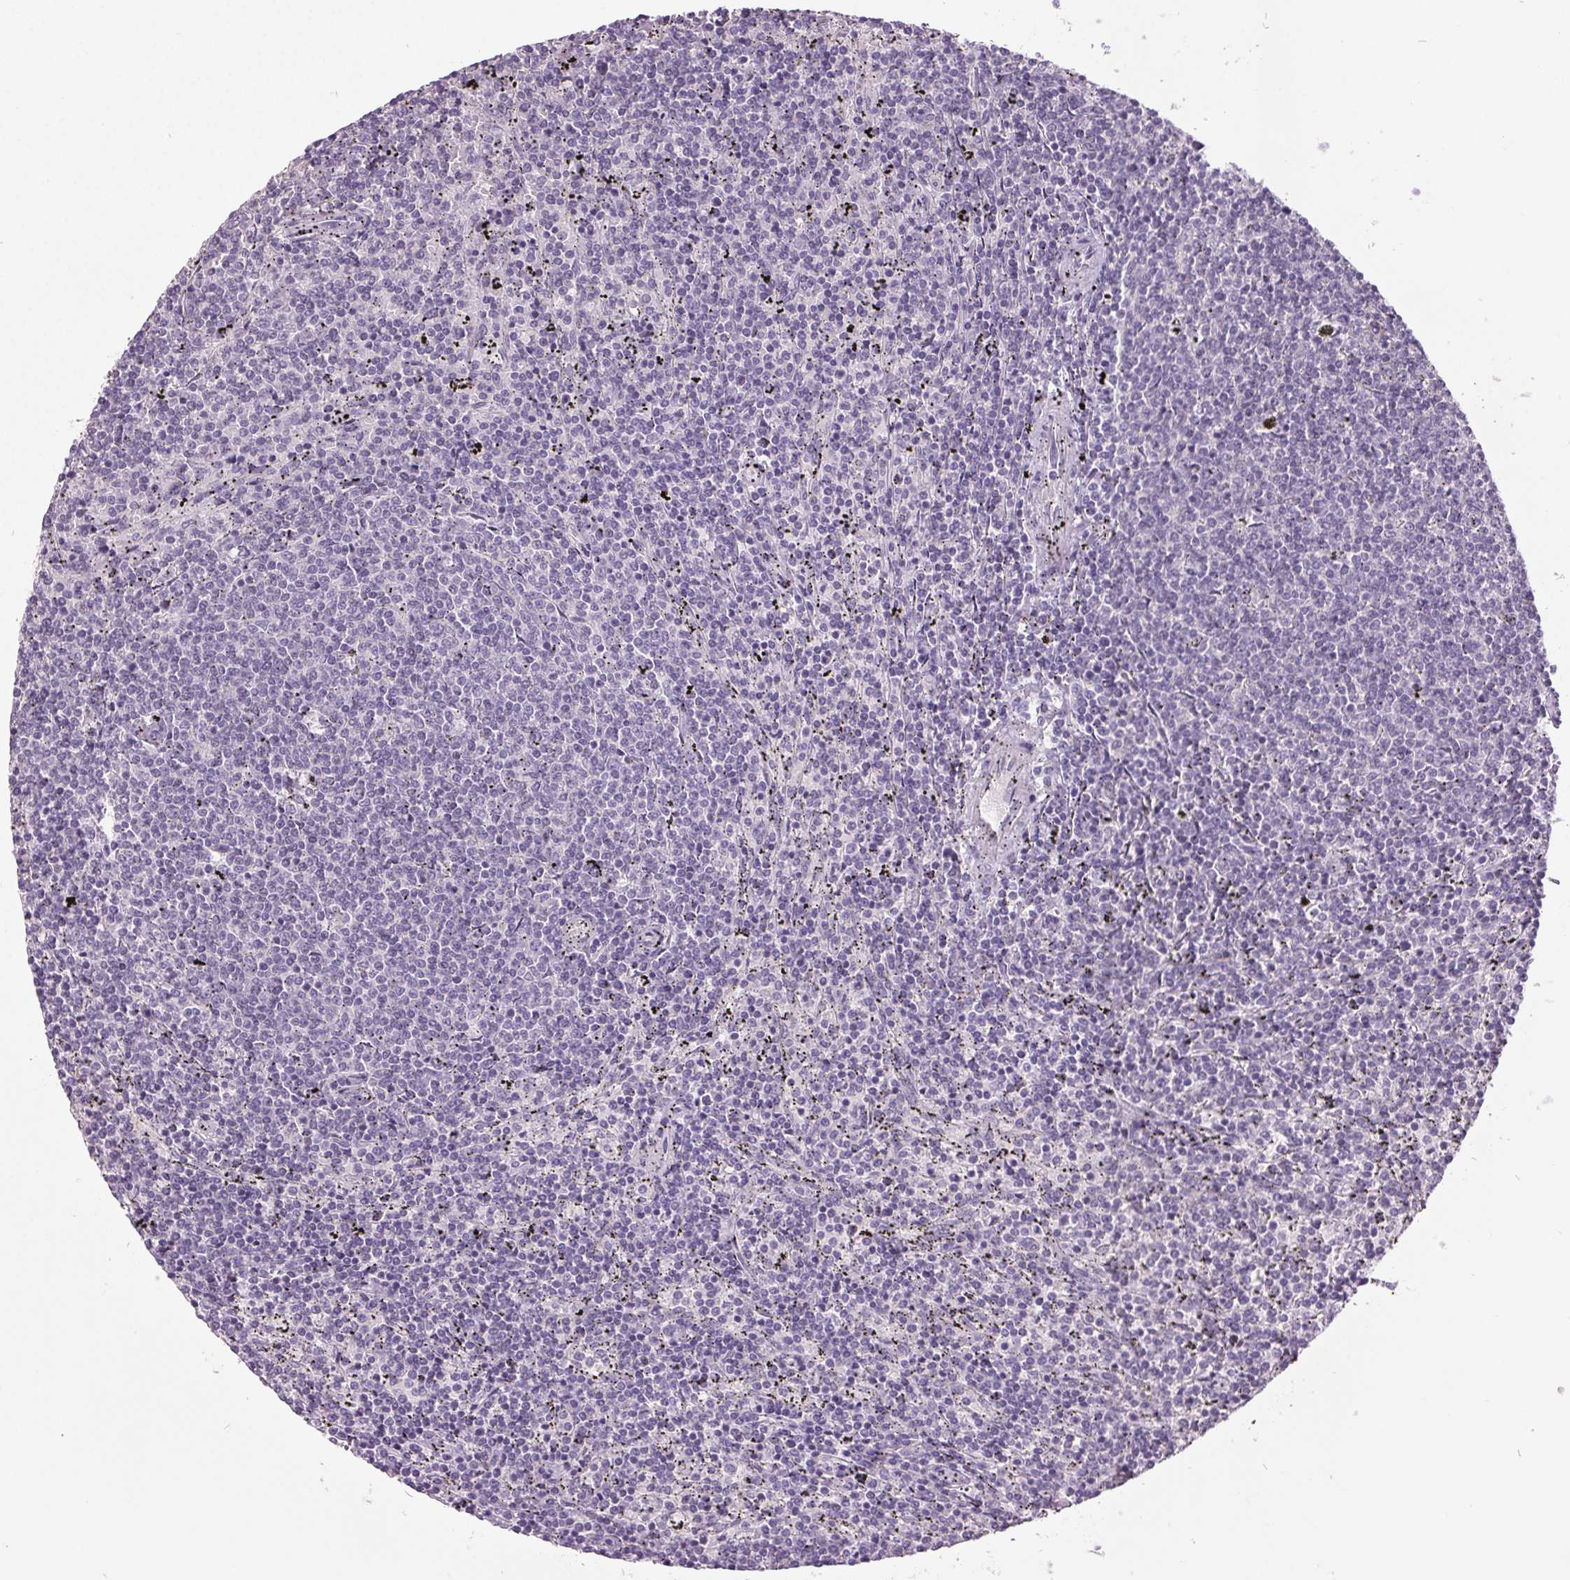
{"staining": {"intensity": "negative", "quantity": "none", "location": "none"}, "tissue": "lymphoma", "cell_type": "Tumor cells", "image_type": "cancer", "snomed": [{"axis": "morphology", "description": "Malignant lymphoma, non-Hodgkin's type, Low grade"}, {"axis": "topography", "description": "Spleen"}], "caption": "Immunohistochemistry histopathology image of human lymphoma stained for a protein (brown), which displays no staining in tumor cells.", "gene": "C2orf16", "patient": {"sex": "female", "age": 50}}